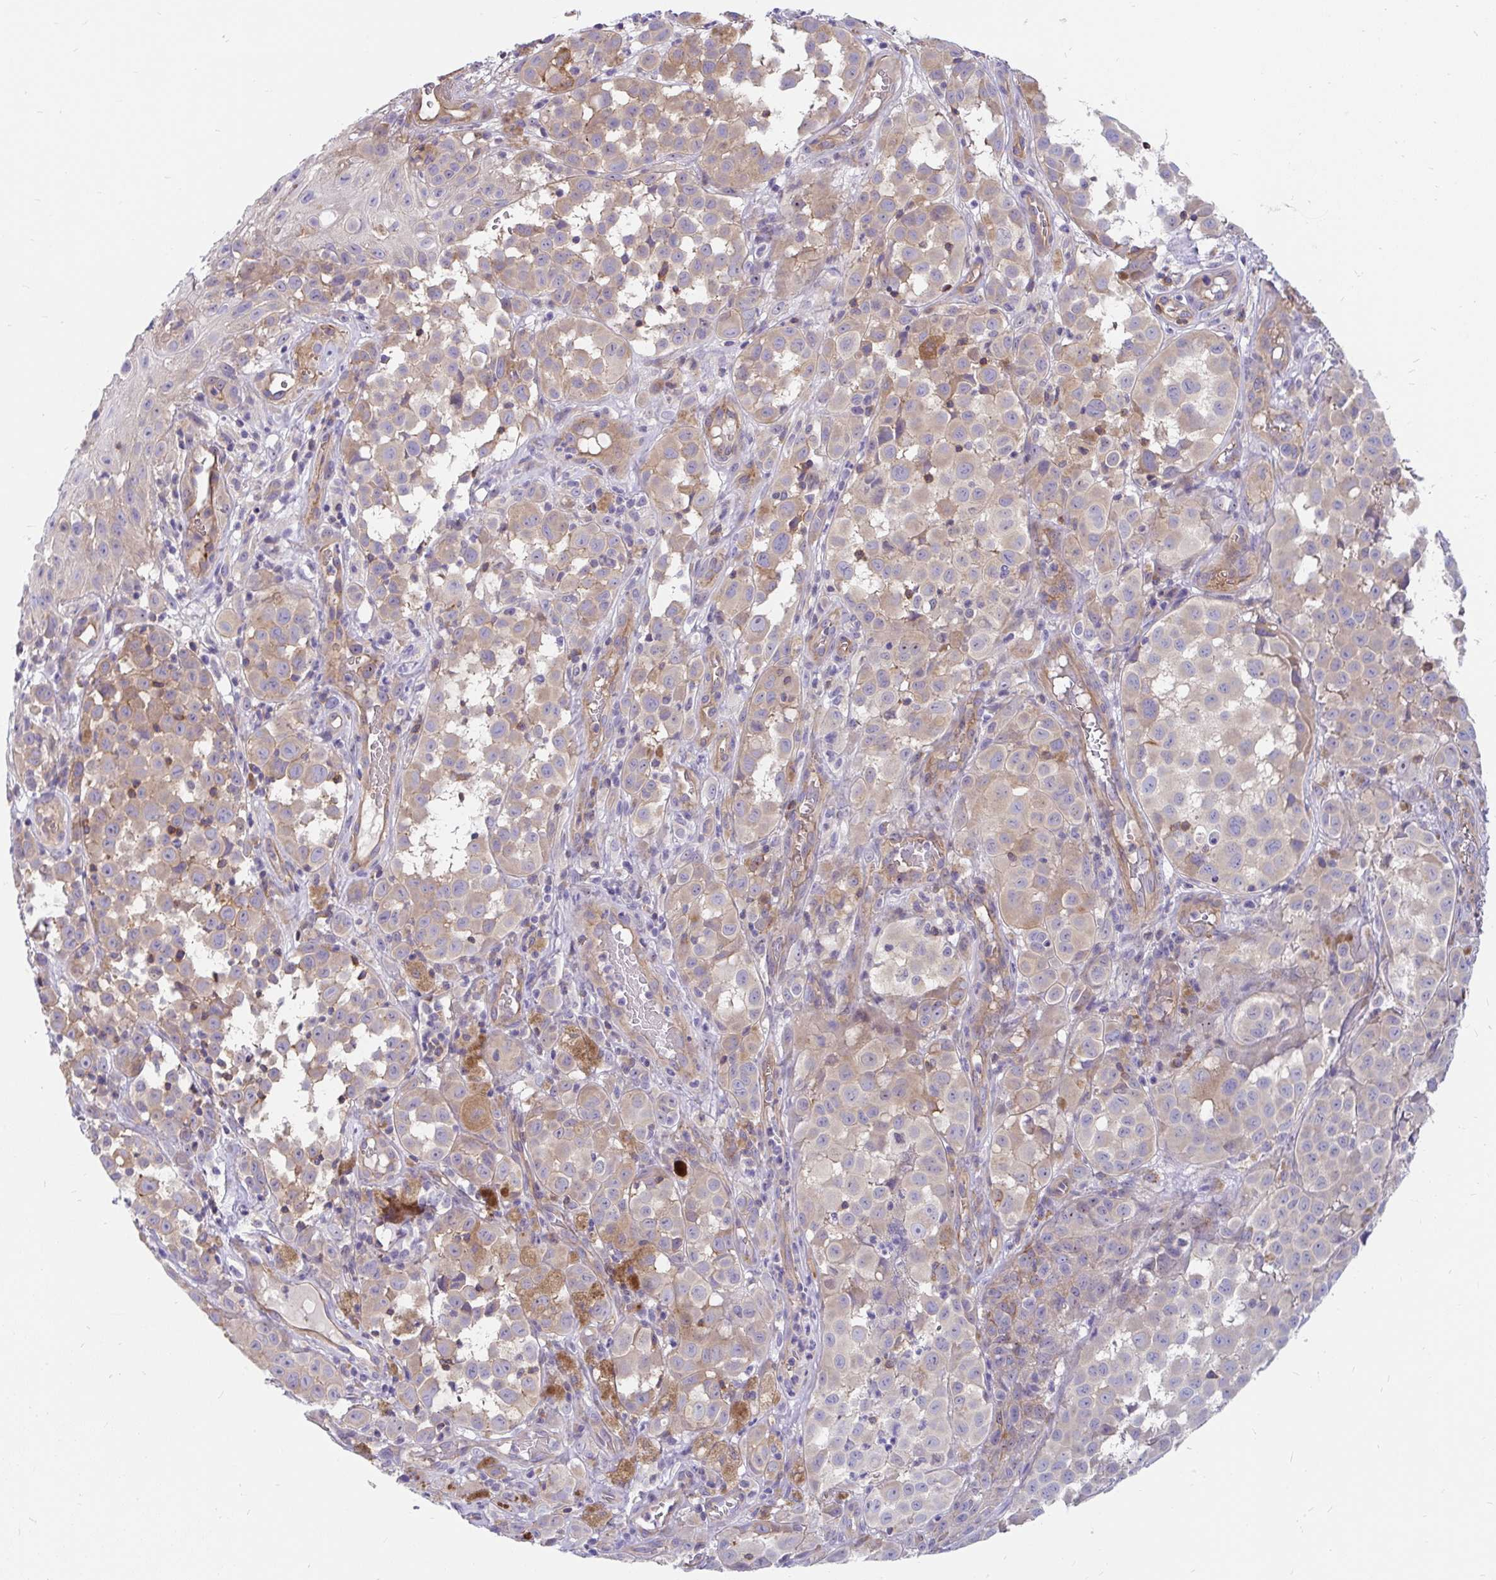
{"staining": {"intensity": "moderate", "quantity": "<25%", "location": "cytoplasmic/membranous"}, "tissue": "melanoma", "cell_type": "Tumor cells", "image_type": "cancer", "snomed": [{"axis": "morphology", "description": "Malignant melanoma, NOS"}, {"axis": "topography", "description": "Skin"}], "caption": "Immunohistochemical staining of melanoma exhibits moderate cytoplasmic/membranous protein staining in approximately <25% of tumor cells.", "gene": "LRRC26", "patient": {"sex": "male", "age": 64}}